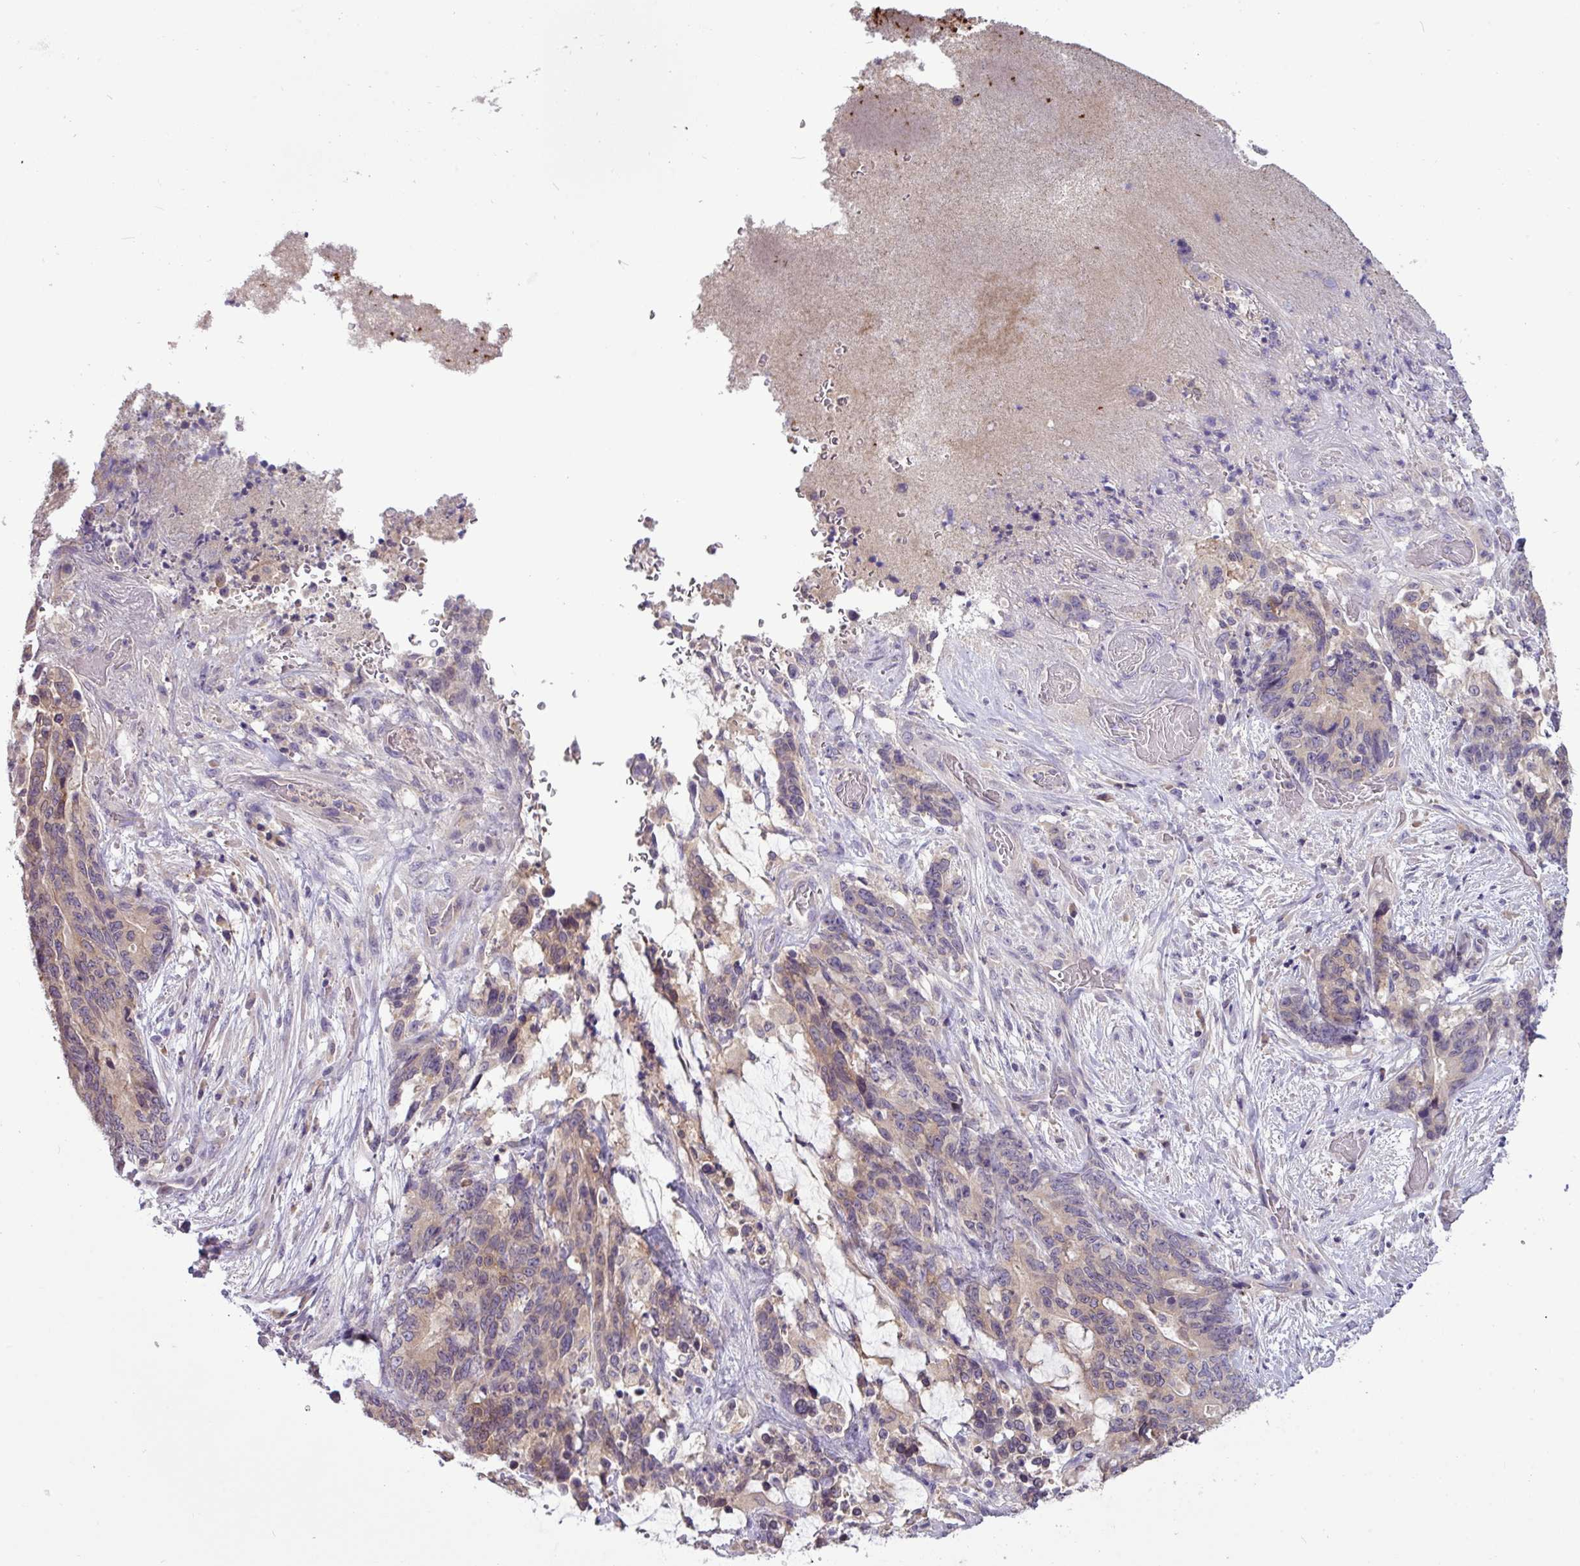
{"staining": {"intensity": "weak", "quantity": "25%-75%", "location": "cytoplasmic/membranous"}, "tissue": "stomach cancer", "cell_type": "Tumor cells", "image_type": "cancer", "snomed": [{"axis": "morphology", "description": "Normal tissue, NOS"}, {"axis": "morphology", "description": "Adenocarcinoma, NOS"}, {"axis": "topography", "description": "Stomach"}], "caption": "Human adenocarcinoma (stomach) stained for a protein (brown) exhibits weak cytoplasmic/membranous positive staining in approximately 25%-75% of tumor cells.", "gene": "TMEM62", "patient": {"sex": "female", "age": 64}}